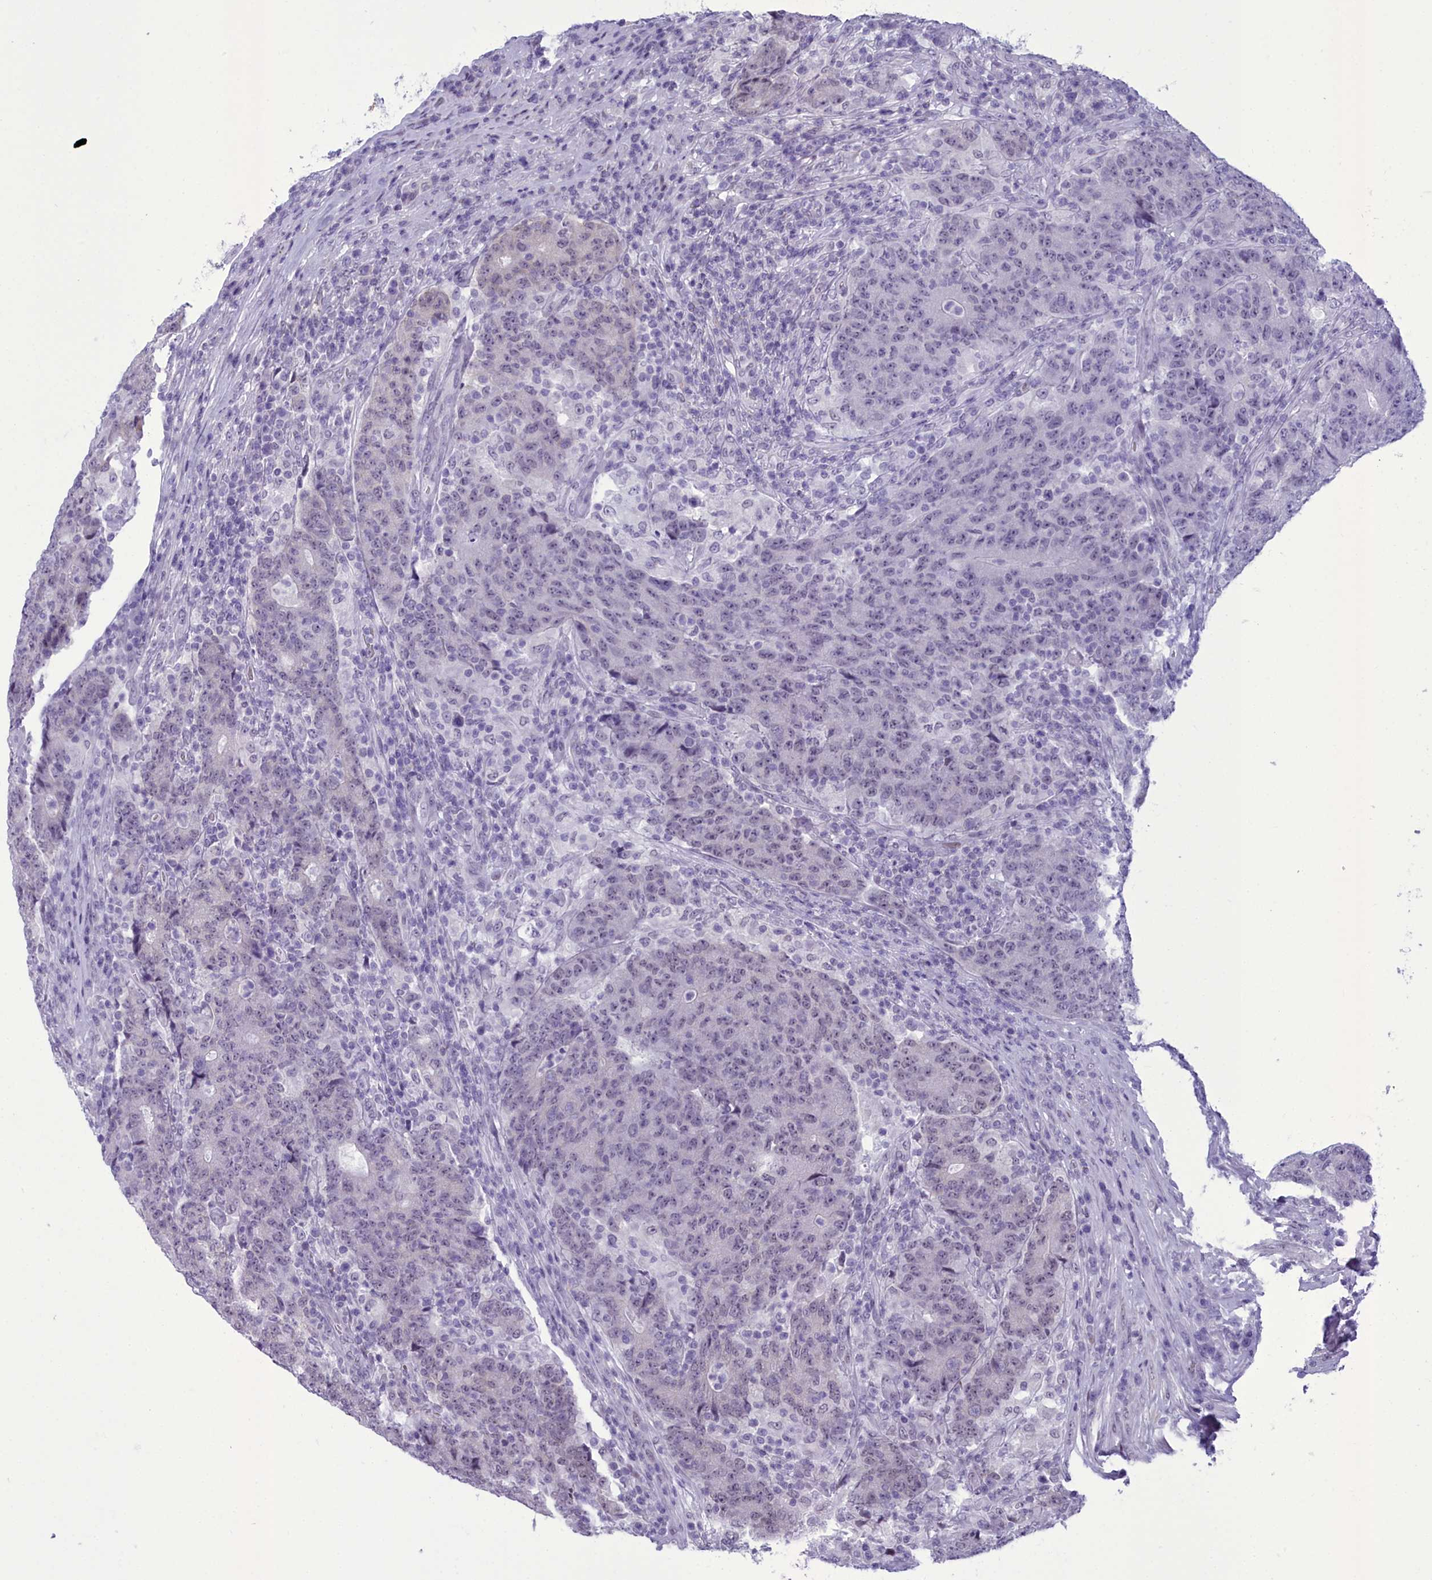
{"staining": {"intensity": "weak", "quantity": "<25%", "location": "nuclear"}, "tissue": "colorectal cancer", "cell_type": "Tumor cells", "image_type": "cancer", "snomed": [{"axis": "morphology", "description": "Adenocarcinoma, NOS"}, {"axis": "topography", "description": "Colon"}], "caption": "Protein analysis of colorectal cancer (adenocarcinoma) reveals no significant staining in tumor cells.", "gene": "CEACAM19", "patient": {"sex": "female", "age": 75}}